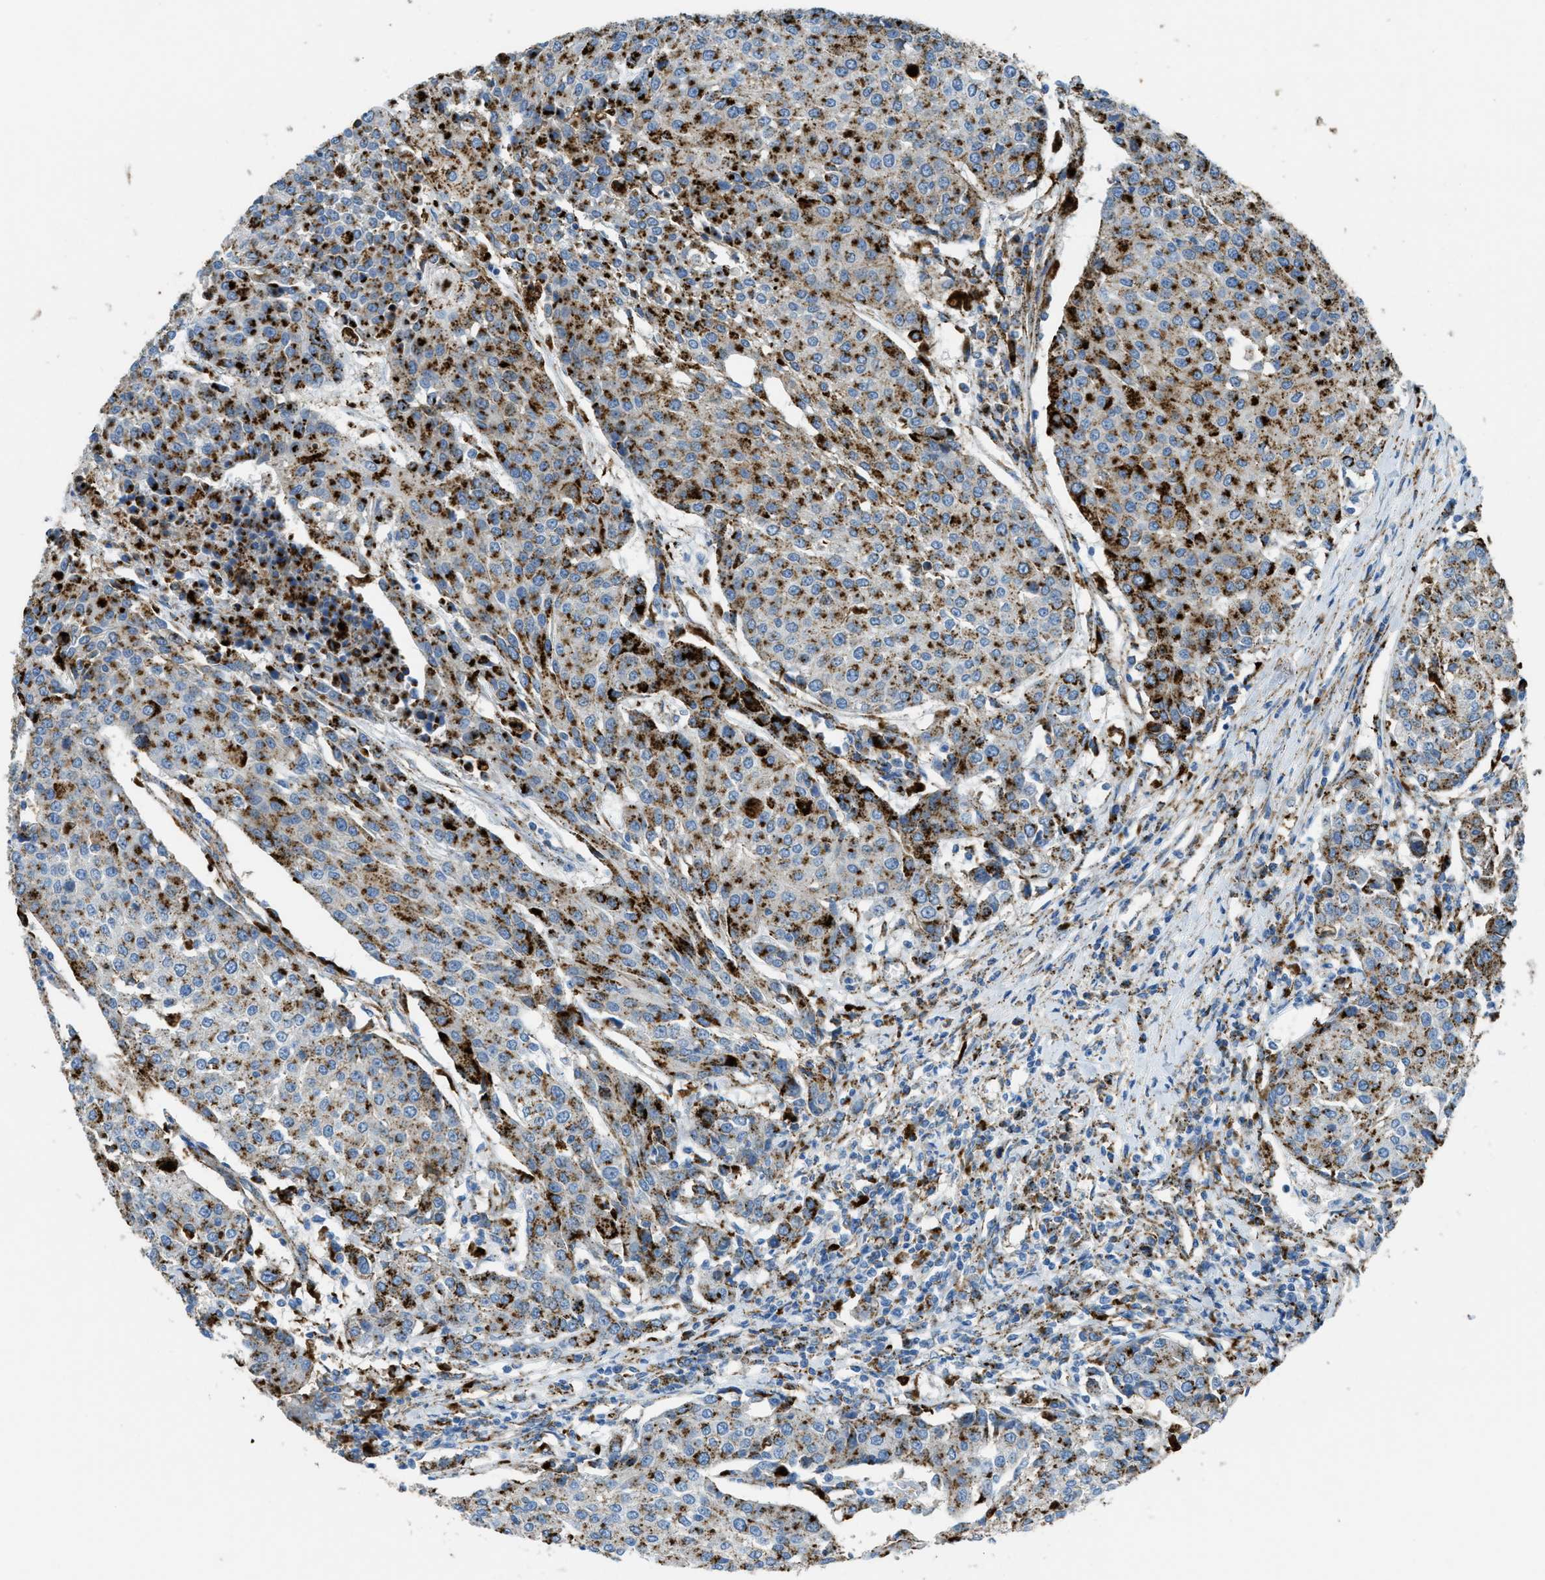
{"staining": {"intensity": "strong", "quantity": ">75%", "location": "cytoplasmic/membranous"}, "tissue": "urothelial cancer", "cell_type": "Tumor cells", "image_type": "cancer", "snomed": [{"axis": "morphology", "description": "Urothelial carcinoma, High grade"}, {"axis": "topography", "description": "Urinary bladder"}], "caption": "The photomicrograph displays immunohistochemical staining of urothelial cancer. There is strong cytoplasmic/membranous positivity is present in about >75% of tumor cells. The protein of interest is shown in brown color, while the nuclei are stained blue.", "gene": "SCARB2", "patient": {"sex": "female", "age": 85}}